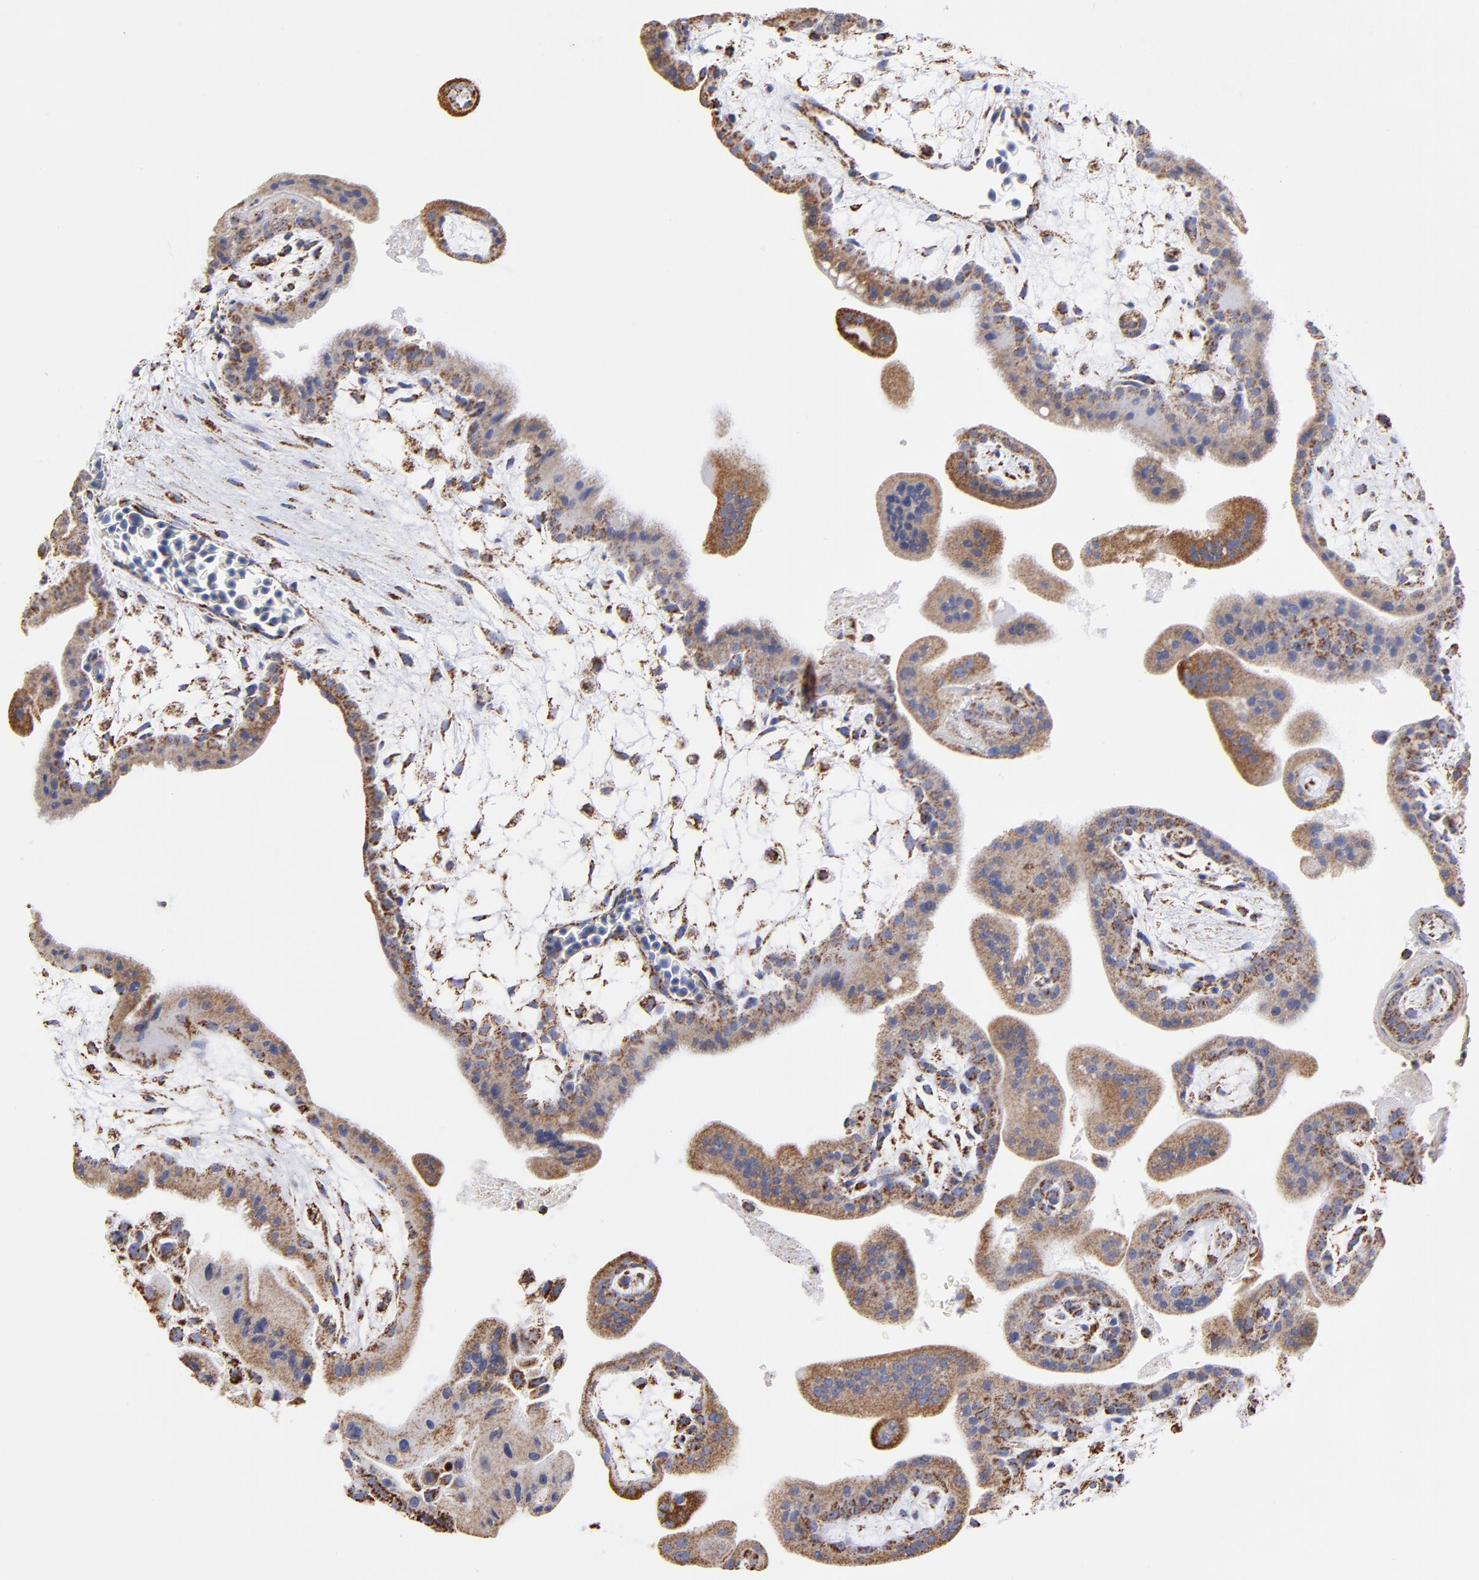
{"staining": {"intensity": "moderate", "quantity": ">75%", "location": "cytoplasmic/membranous"}, "tissue": "placenta", "cell_type": "Decidual cells", "image_type": "normal", "snomed": [{"axis": "morphology", "description": "Normal tissue, NOS"}, {"axis": "topography", "description": "Placenta"}], "caption": "The immunohistochemical stain shows moderate cytoplasmic/membranous expression in decidual cells of unremarkable placenta.", "gene": "PHB1", "patient": {"sex": "female", "age": 35}}